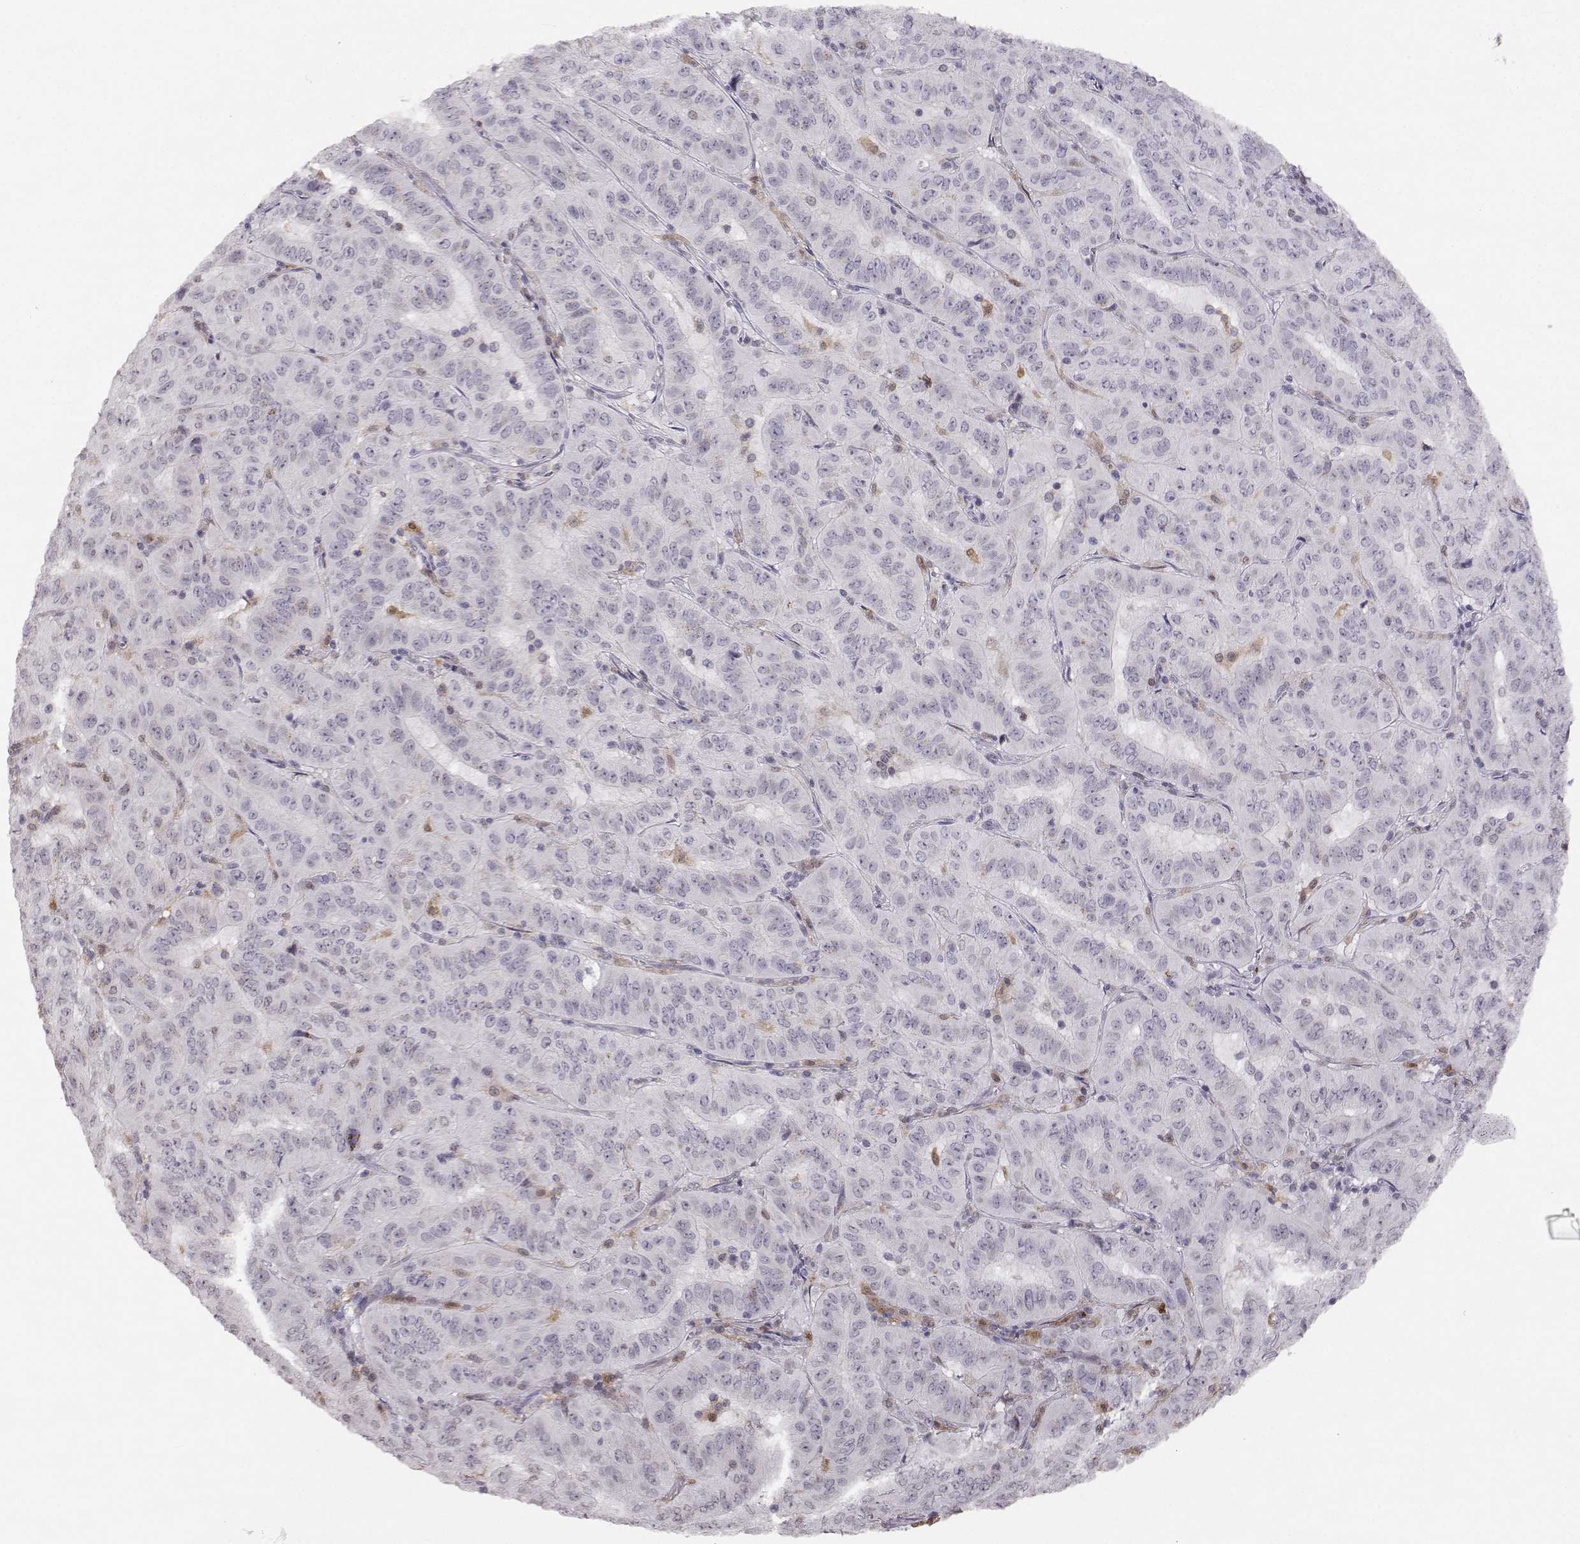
{"staining": {"intensity": "weak", "quantity": "<25%", "location": "cytoplasmic/membranous"}, "tissue": "pancreatic cancer", "cell_type": "Tumor cells", "image_type": "cancer", "snomed": [{"axis": "morphology", "description": "Adenocarcinoma, NOS"}, {"axis": "topography", "description": "Pancreas"}], "caption": "This is a histopathology image of immunohistochemistry (IHC) staining of pancreatic cancer, which shows no expression in tumor cells.", "gene": "HTR7", "patient": {"sex": "male", "age": 63}}